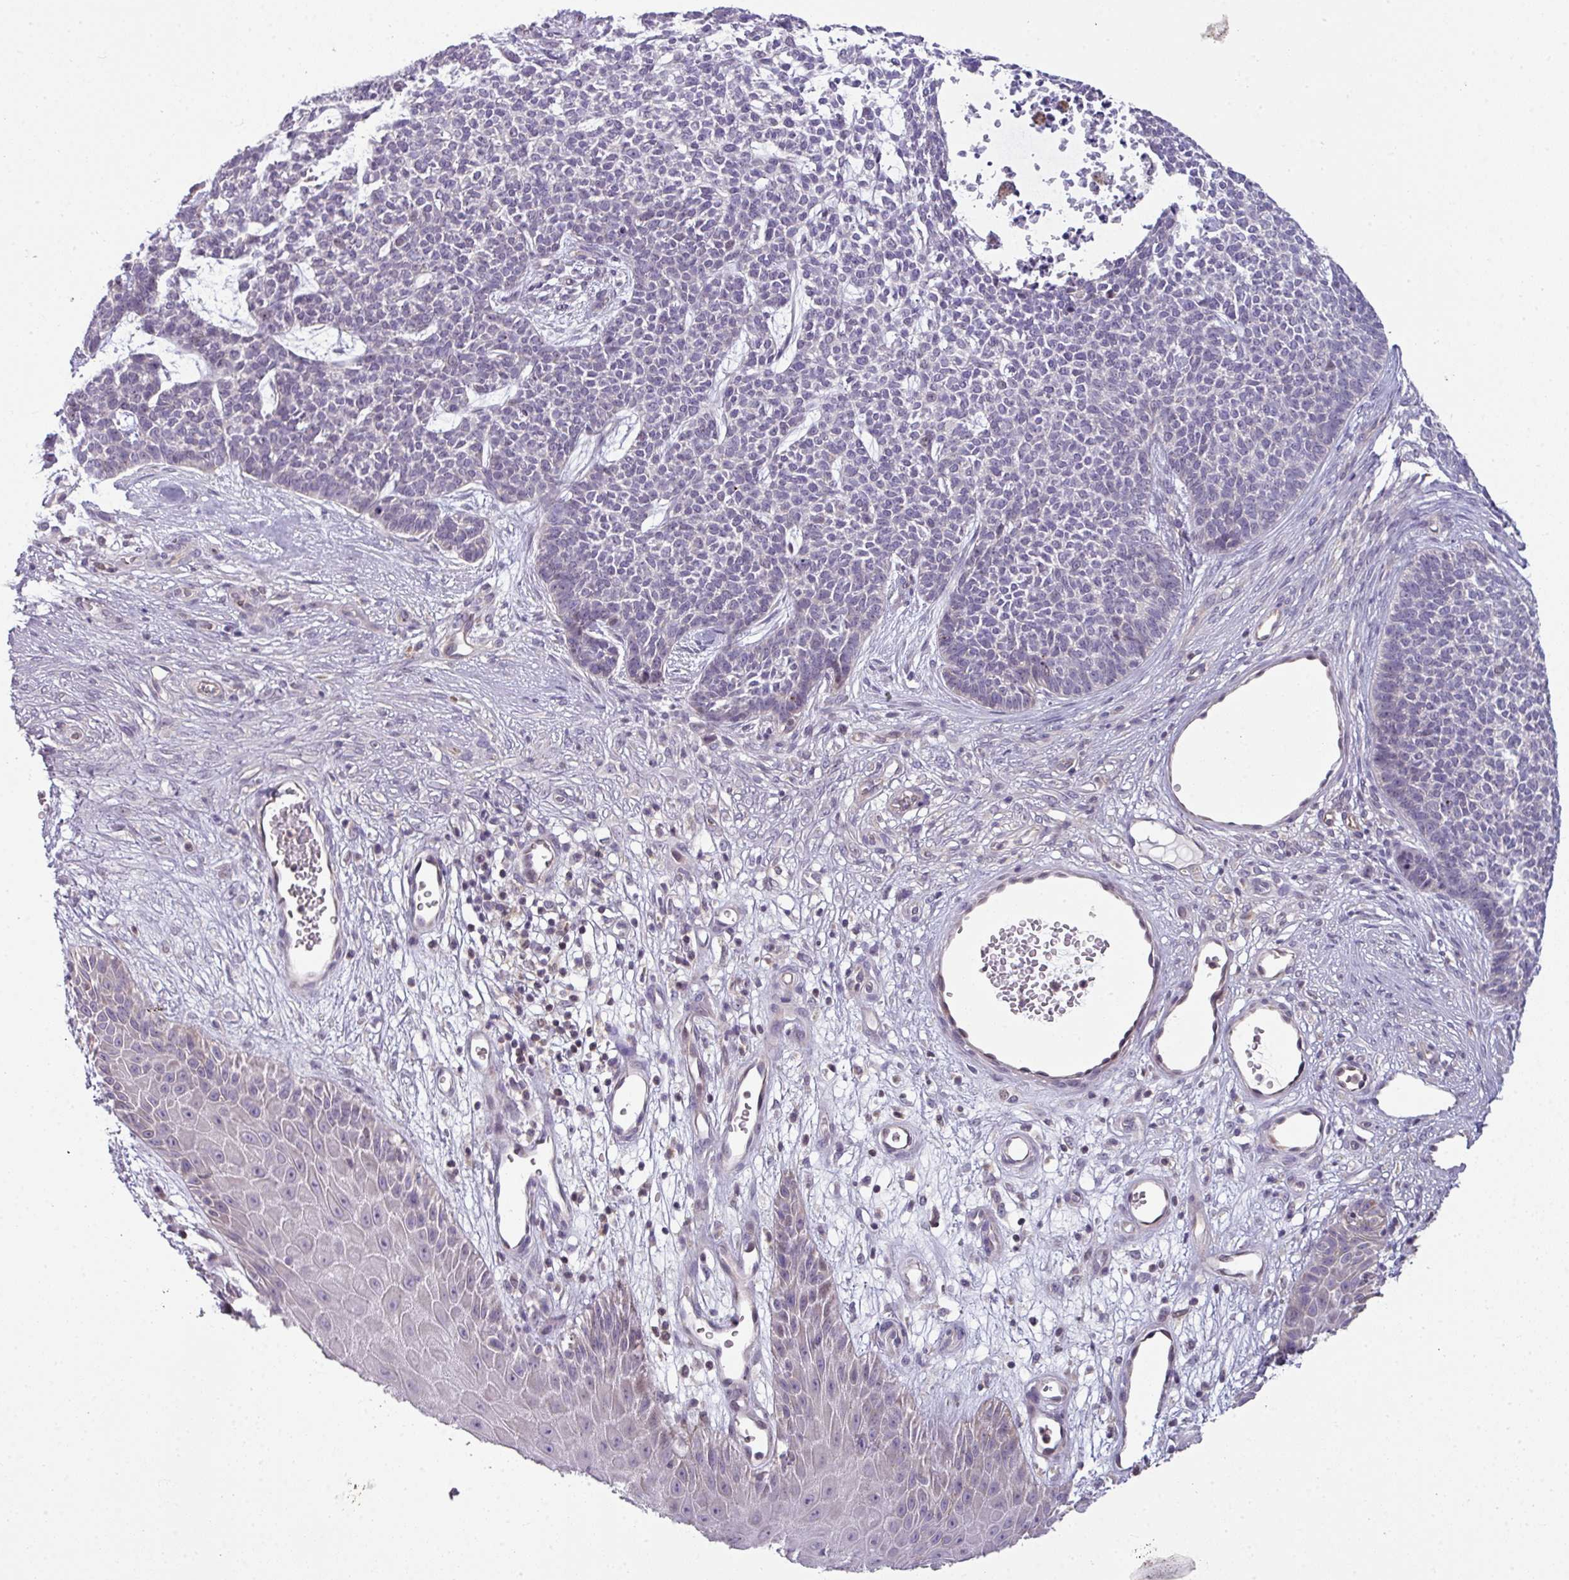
{"staining": {"intensity": "negative", "quantity": "none", "location": "none"}, "tissue": "skin cancer", "cell_type": "Tumor cells", "image_type": "cancer", "snomed": [{"axis": "morphology", "description": "Basal cell carcinoma"}, {"axis": "topography", "description": "Skin"}], "caption": "The histopathology image shows no staining of tumor cells in skin basal cell carcinoma.", "gene": "STAT5A", "patient": {"sex": "female", "age": 84}}